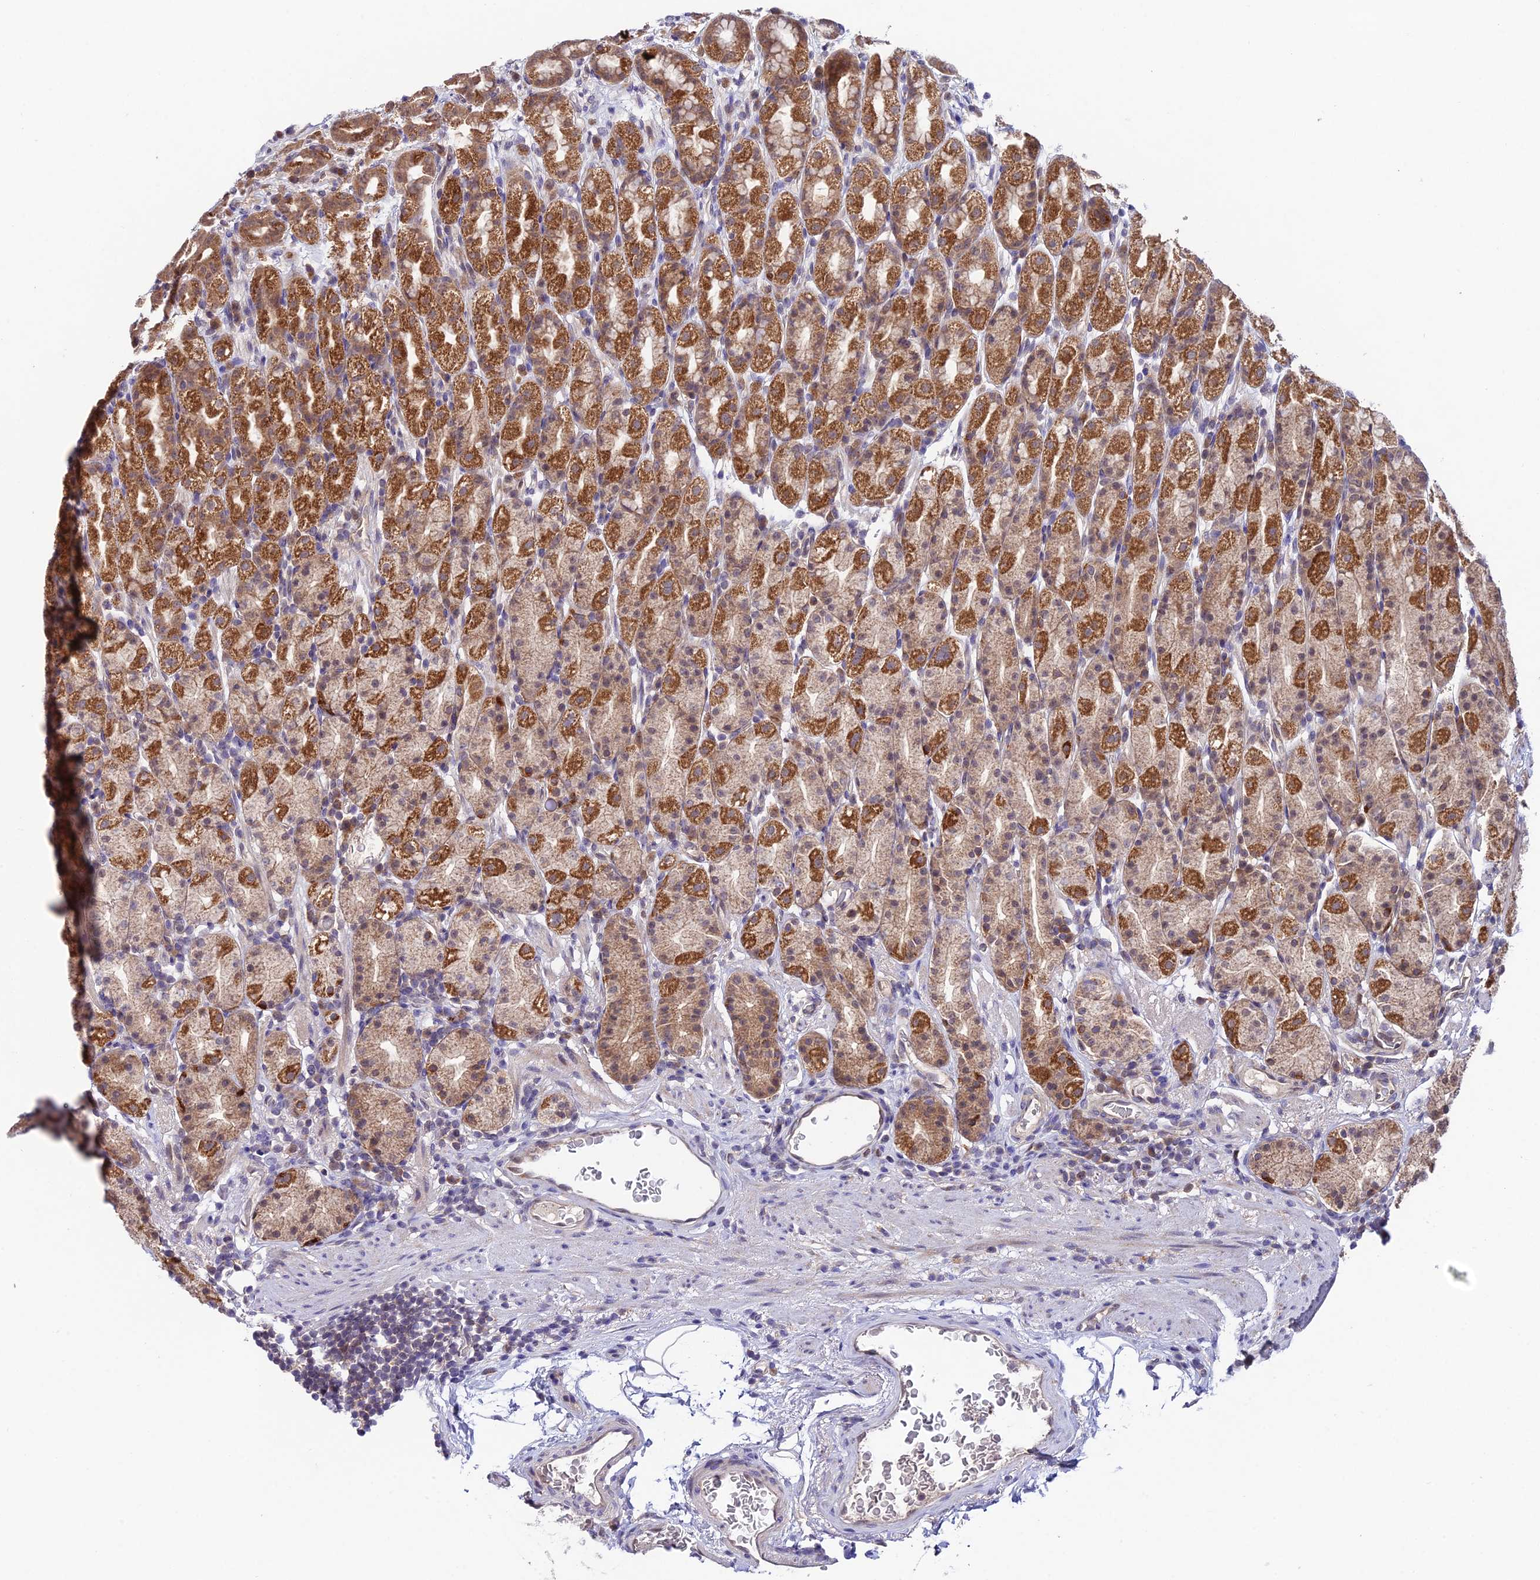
{"staining": {"intensity": "strong", "quantity": "25%-75%", "location": "cytoplasmic/membranous"}, "tissue": "stomach", "cell_type": "Glandular cells", "image_type": "normal", "snomed": [{"axis": "morphology", "description": "Normal tissue, NOS"}, {"axis": "topography", "description": "Stomach, upper"}, {"axis": "topography", "description": "Stomach, lower"}, {"axis": "topography", "description": "Small intestine"}], "caption": "The image reveals staining of normal stomach, revealing strong cytoplasmic/membranous protein staining (brown color) within glandular cells. Immunohistochemistry stains the protein of interest in brown and the nuclei are stained blue.", "gene": "TRIM40", "patient": {"sex": "male", "age": 68}}